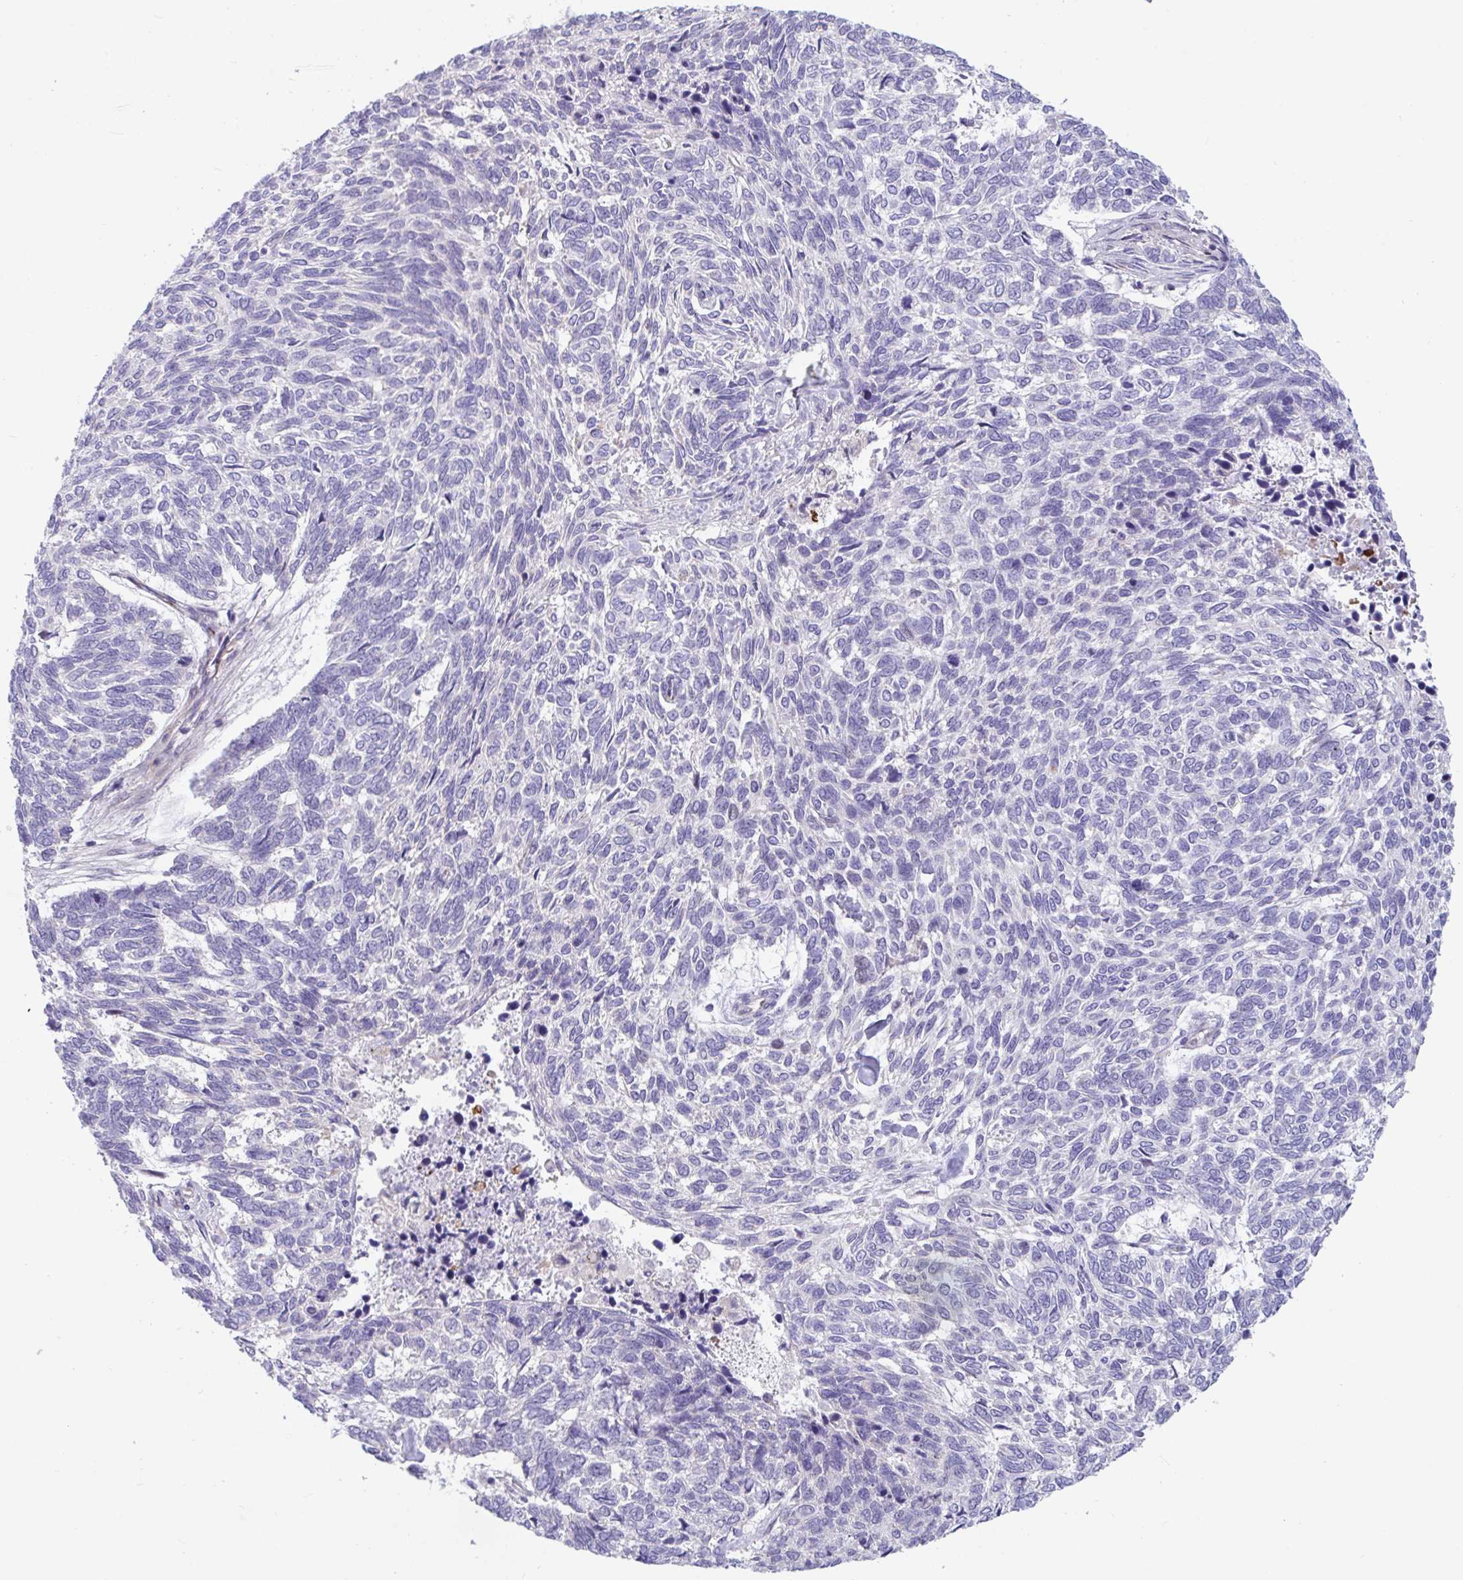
{"staining": {"intensity": "negative", "quantity": "none", "location": "none"}, "tissue": "skin cancer", "cell_type": "Tumor cells", "image_type": "cancer", "snomed": [{"axis": "morphology", "description": "Basal cell carcinoma"}, {"axis": "topography", "description": "Skin"}], "caption": "The image shows no staining of tumor cells in skin basal cell carcinoma.", "gene": "IL37", "patient": {"sex": "female", "age": 65}}